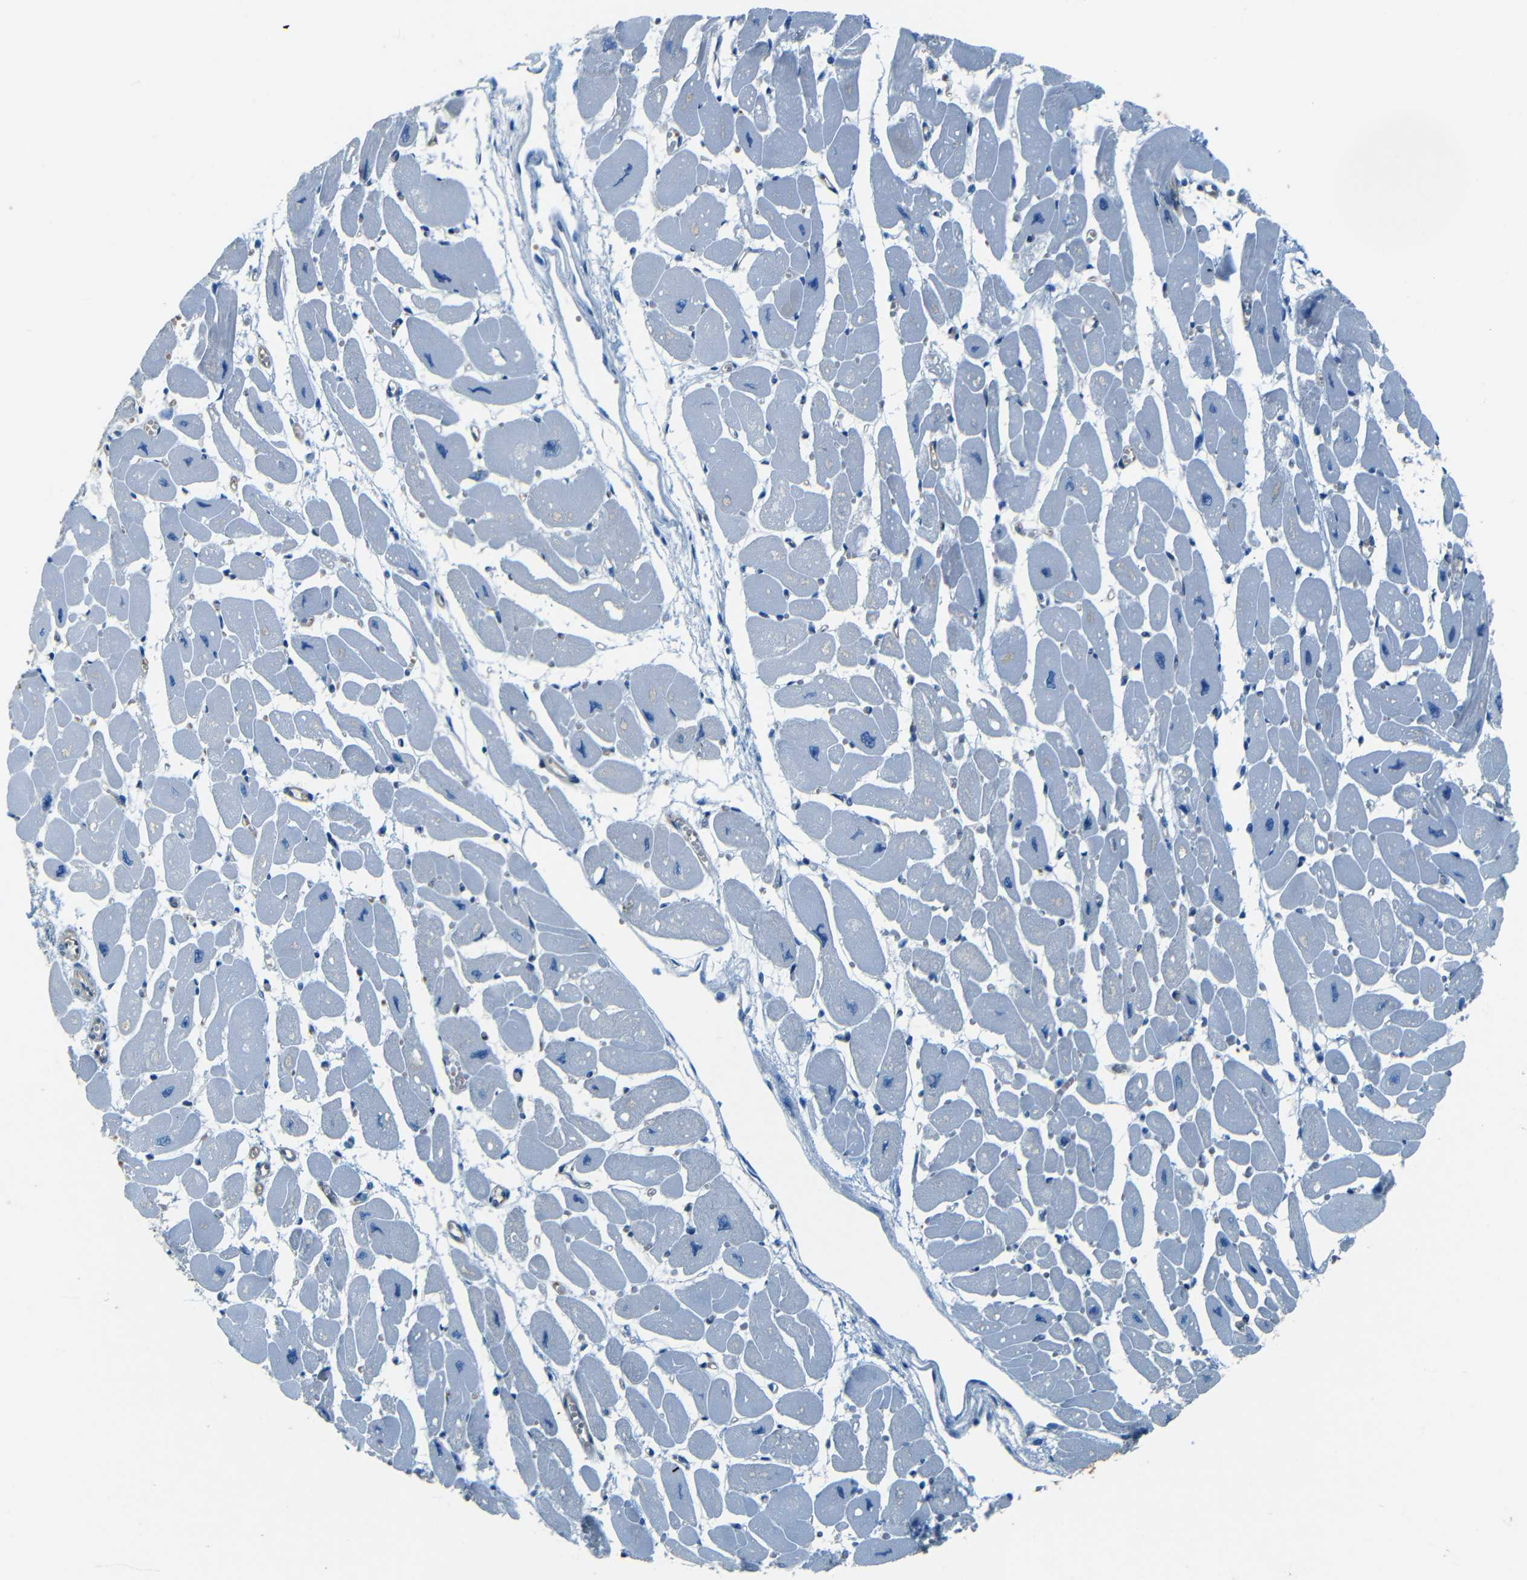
{"staining": {"intensity": "negative", "quantity": "none", "location": "none"}, "tissue": "heart muscle", "cell_type": "Cardiomyocytes", "image_type": "normal", "snomed": [{"axis": "morphology", "description": "Normal tissue, NOS"}, {"axis": "topography", "description": "Heart"}], "caption": "Cardiomyocytes show no significant protein staining in normal heart muscle. Brightfield microscopy of immunohistochemistry stained with DAB (3,3'-diaminobenzidine) (brown) and hematoxylin (blue), captured at high magnification.", "gene": "MAP2", "patient": {"sex": "female", "age": 54}}